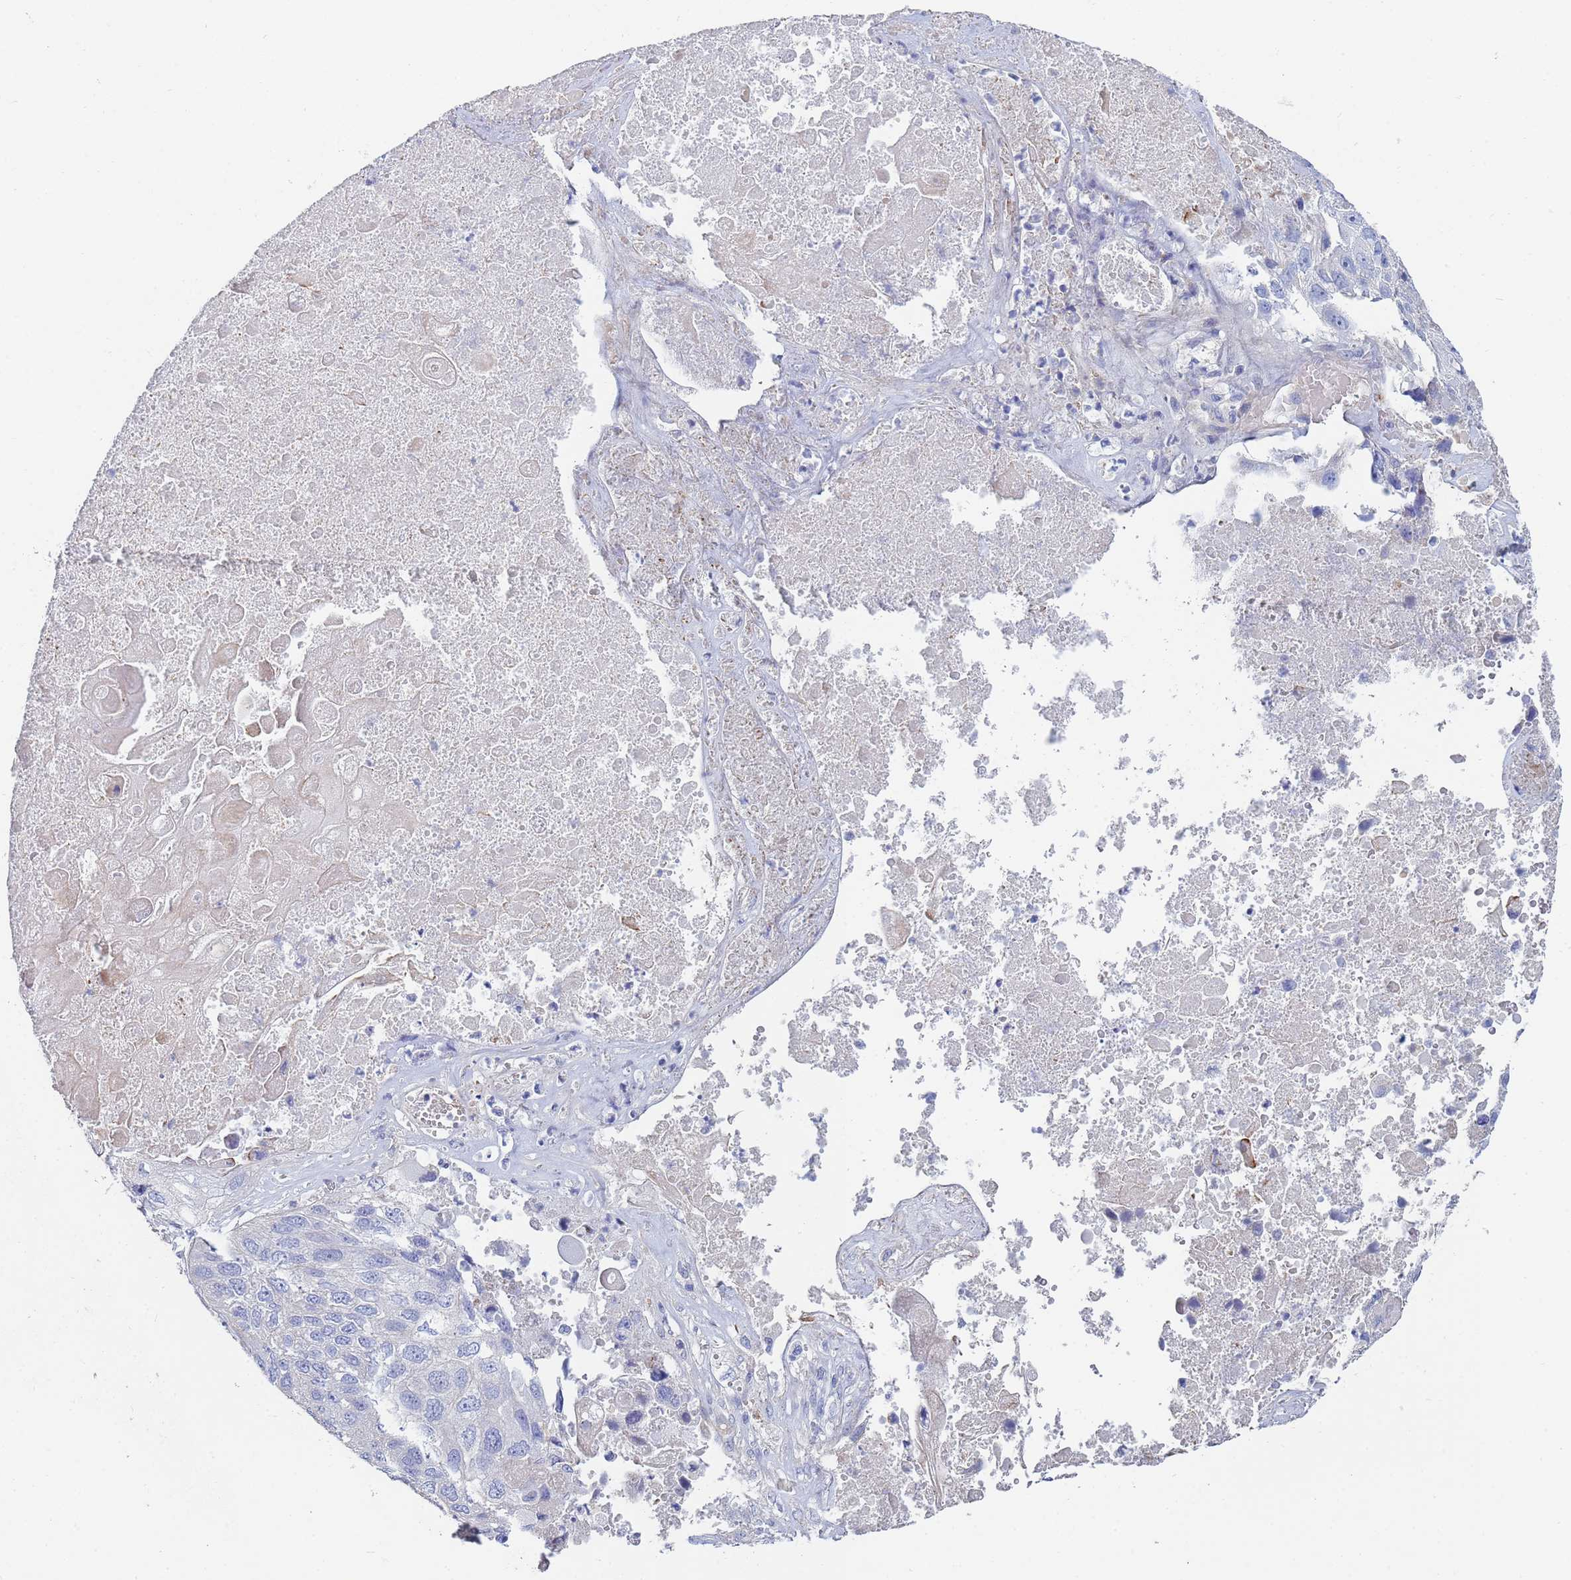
{"staining": {"intensity": "negative", "quantity": "none", "location": "none"}, "tissue": "lung cancer", "cell_type": "Tumor cells", "image_type": "cancer", "snomed": [{"axis": "morphology", "description": "Squamous cell carcinoma, NOS"}, {"axis": "topography", "description": "Lung"}], "caption": "DAB (3,3'-diaminobenzidine) immunohistochemical staining of lung cancer demonstrates no significant expression in tumor cells.", "gene": "ABCA8", "patient": {"sex": "male", "age": 61}}